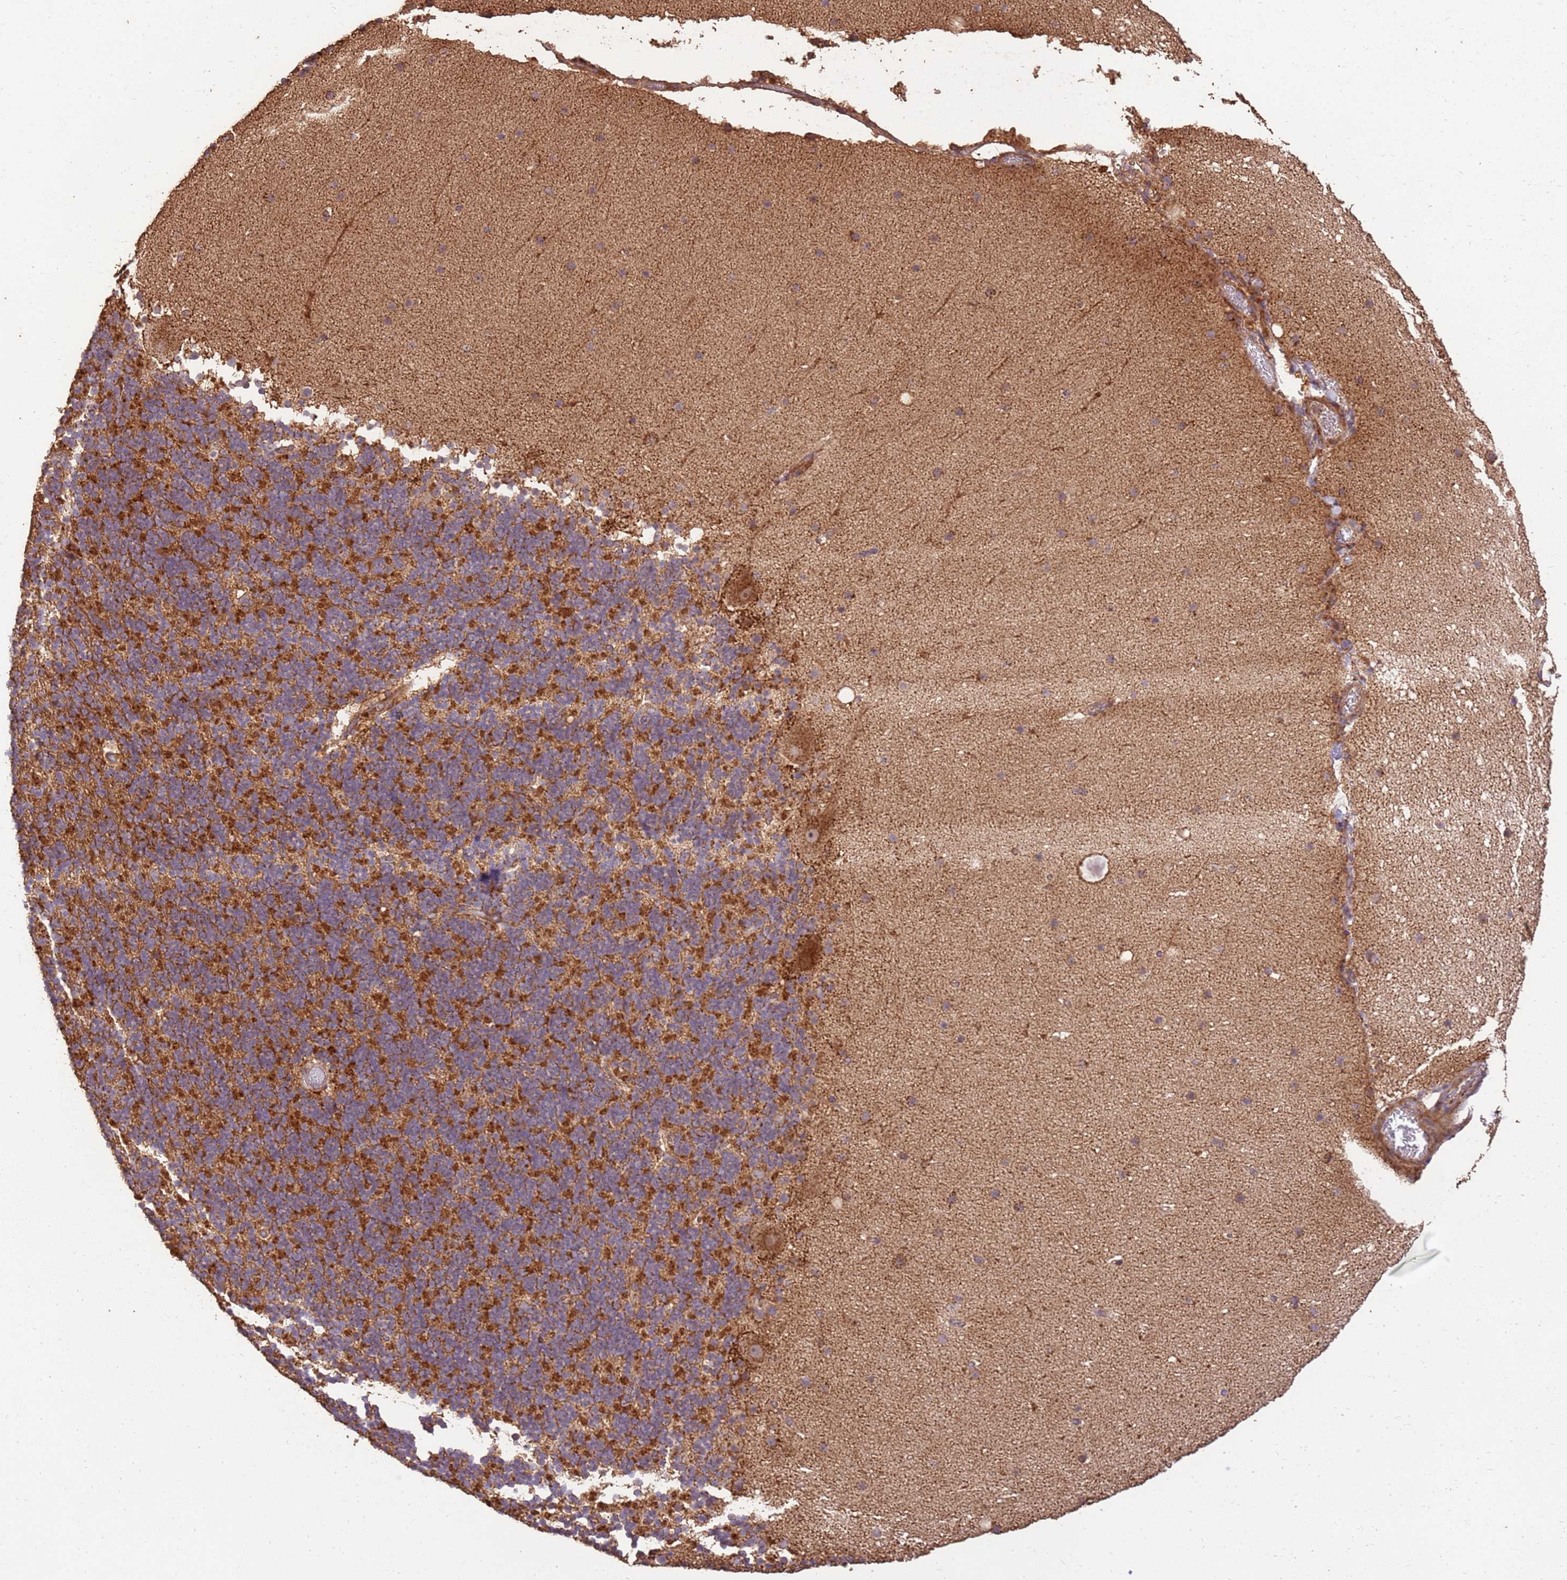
{"staining": {"intensity": "strong", "quantity": "25%-75%", "location": "cytoplasmic/membranous"}, "tissue": "cerebellum", "cell_type": "Cells in granular layer", "image_type": "normal", "snomed": [{"axis": "morphology", "description": "Normal tissue, NOS"}, {"axis": "topography", "description": "Cerebellum"}], "caption": "A brown stain highlights strong cytoplasmic/membranous expression of a protein in cells in granular layer of unremarkable human cerebellum. The staining is performed using DAB (3,3'-diaminobenzidine) brown chromogen to label protein expression. The nuclei are counter-stained blue using hematoxylin.", "gene": "LRRC28", "patient": {"sex": "male", "age": 57}}